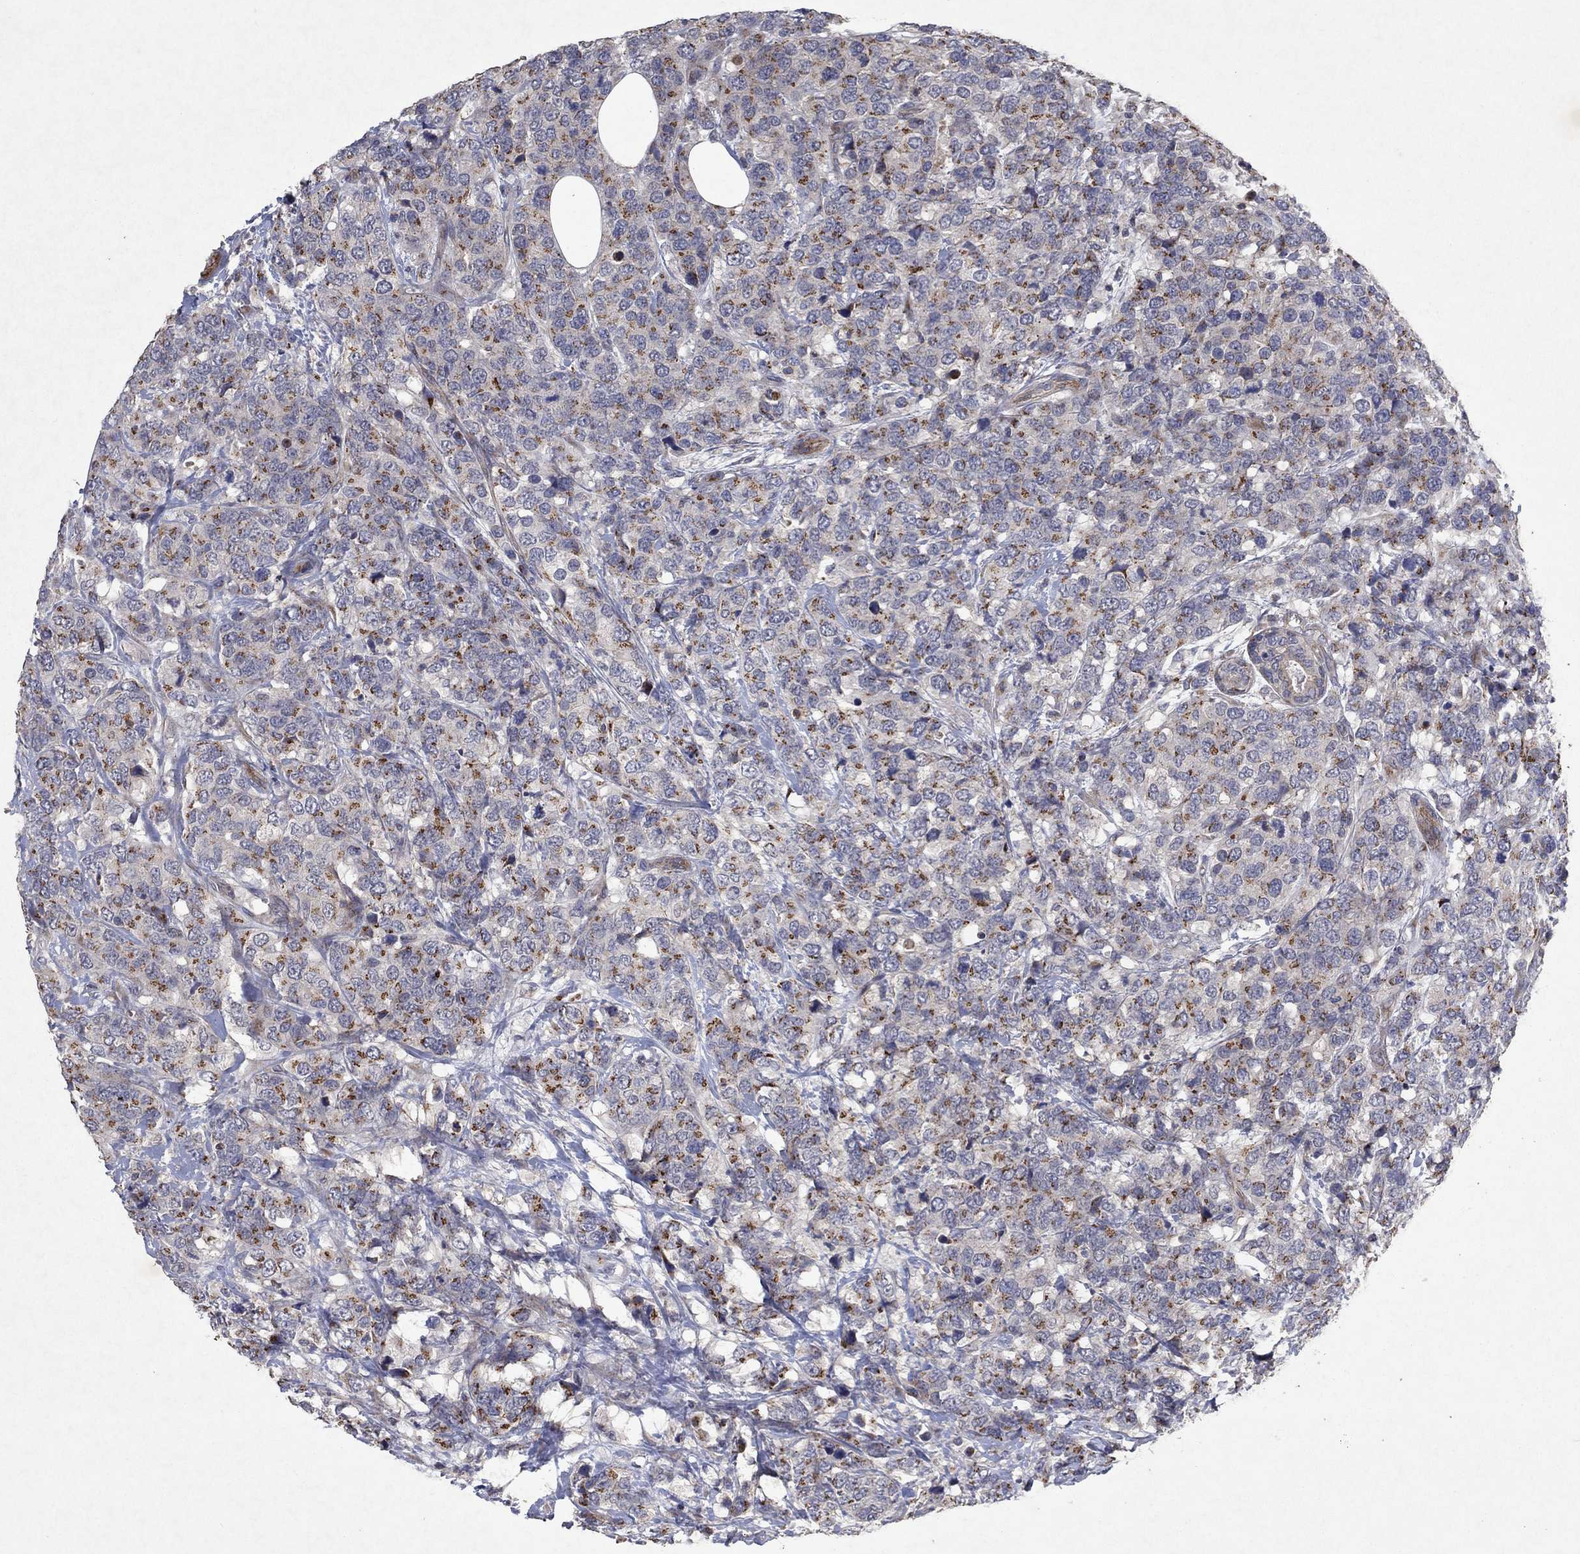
{"staining": {"intensity": "strong", "quantity": ">75%", "location": "cytoplasmic/membranous"}, "tissue": "breast cancer", "cell_type": "Tumor cells", "image_type": "cancer", "snomed": [{"axis": "morphology", "description": "Lobular carcinoma"}, {"axis": "topography", "description": "Breast"}], "caption": "There is high levels of strong cytoplasmic/membranous expression in tumor cells of breast lobular carcinoma, as demonstrated by immunohistochemical staining (brown color).", "gene": "FRG1", "patient": {"sex": "female", "age": 59}}